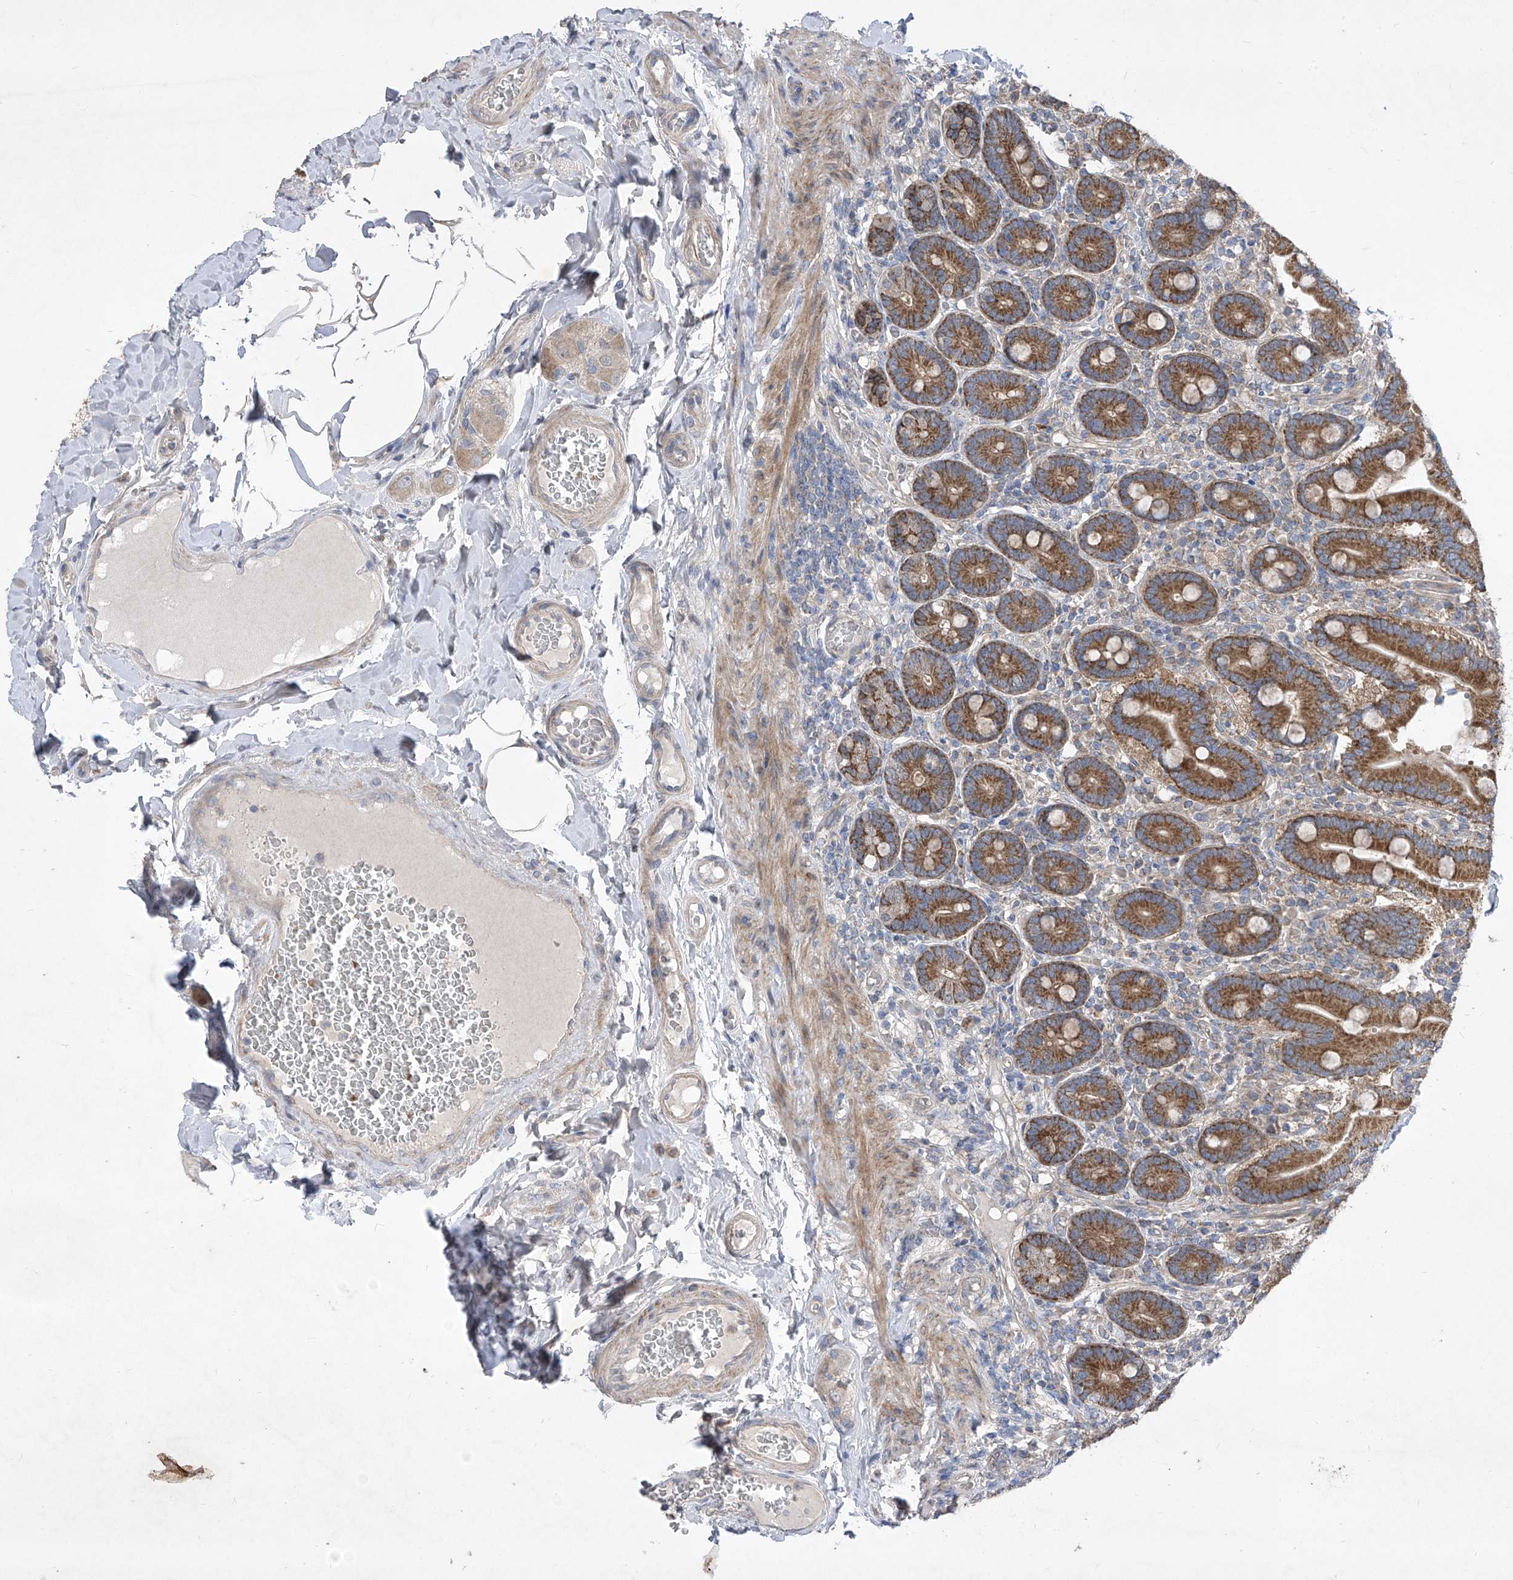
{"staining": {"intensity": "strong", "quantity": ">75%", "location": "cytoplasmic/membranous"}, "tissue": "duodenum", "cell_type": "Glandular cells", "image_type": "normal", "snomed": [{"axis": "morphology", "description": "Normal tissue, NOS"}, {"axis": "topography", "description": "Duodenum"}], "caption": "Approximately >75% of glandular cells in normal duodenum show strong cytoplasmic/membranous protein positivity as visualized by brown immunohistochemical staining.", "gene": "COQ3", "patient": {"sex": "female", "age": 62}}